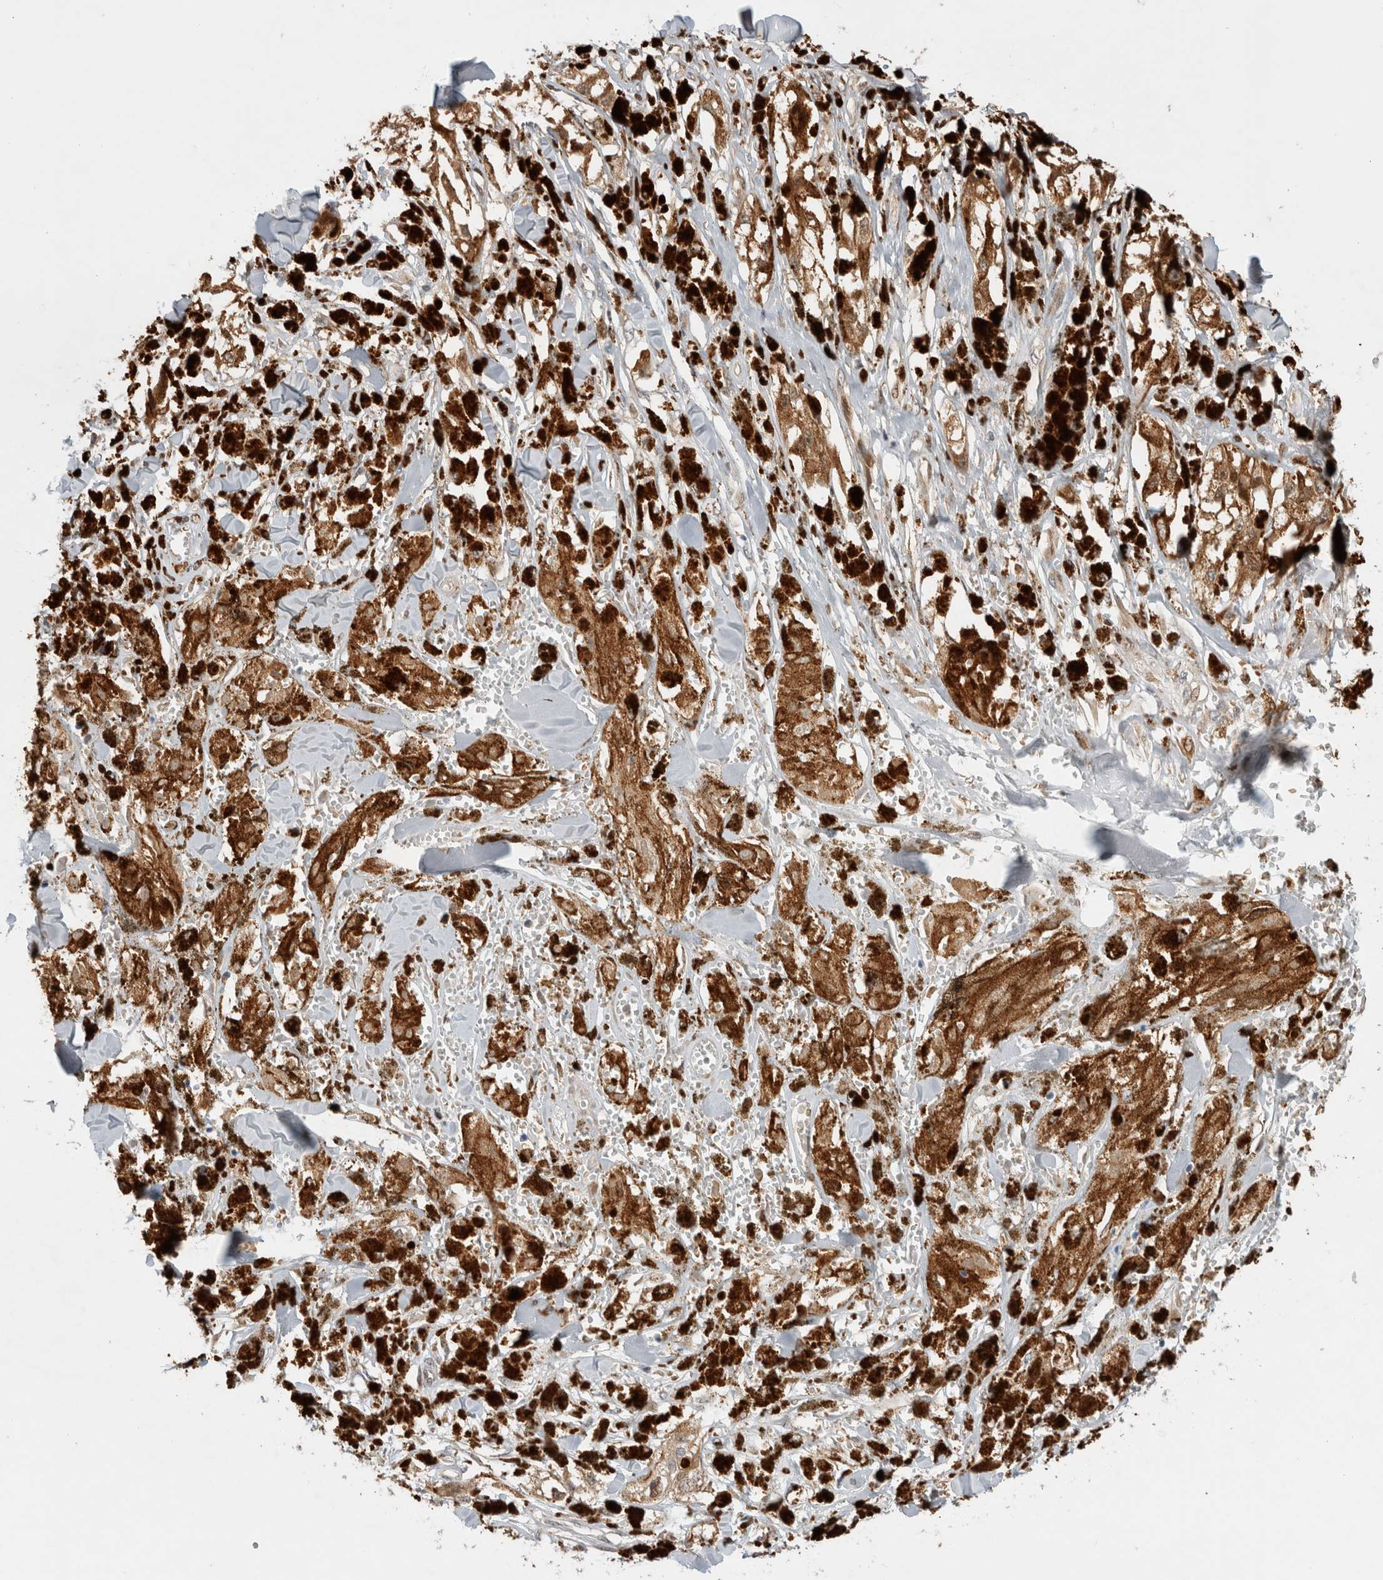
{"staining": {"intensity": "moderate", "quantity": ">75%", "location": "cytoplasmic/membranous"}, "tissue": "melanoma", "cell_type": "Tumor cells", "image_type": "cancer", "snomed": [{"axis": "morphology", "description": "Malignant melanoma, NOS"}, {"axis": "topography", "description": "Skin"}], "caption": "Immunohistochemistry photomicrograph of melanoma stained for a protein (brown), which demonstrates medium levels of moderate cytoplasmic/membranous staining in approximately >75% of tumor cells.", "gene": "OTUD6B", "patient": {"sex": "male", "age": 88}}